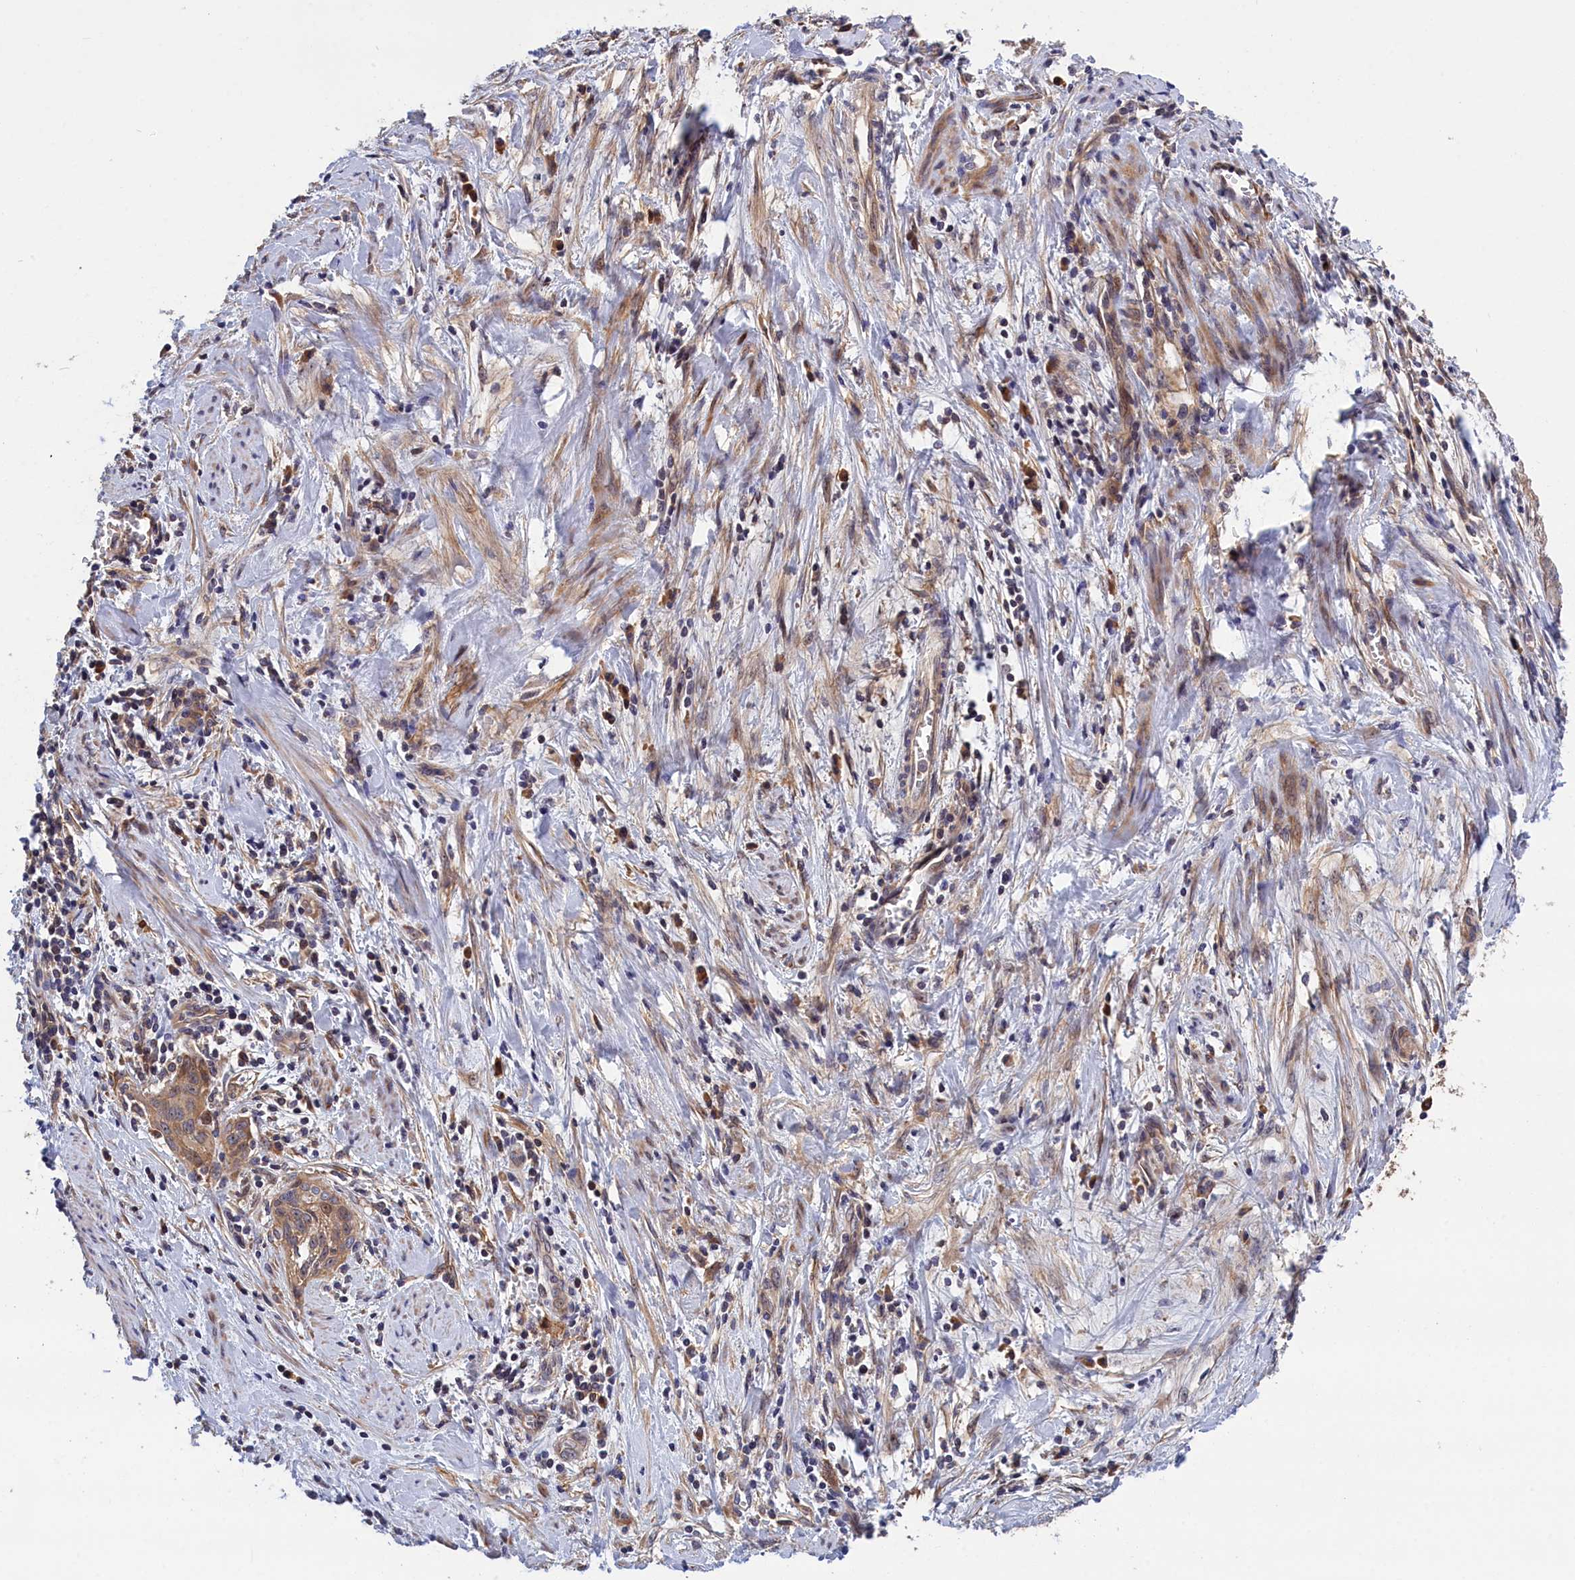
{"staining": {"intensity": "weak", "quantity": "<25%", "location": "cytoplasmic/membranous"}, "tissue": "cervical cancer", "cell_type": "Tumor cells", "image_type": "cancer", "snomed": [{"axis": "morphology", "description": "Squamous cell carcinoma, NOS"}, {"axis": "topography", "description": "Cervix"}], "caption": "There is no significant staining in tumor cells of squamous cell carcinoma (cervical).", "gene": "CRACD", "patient": {"sex": "female", "age": 55}}